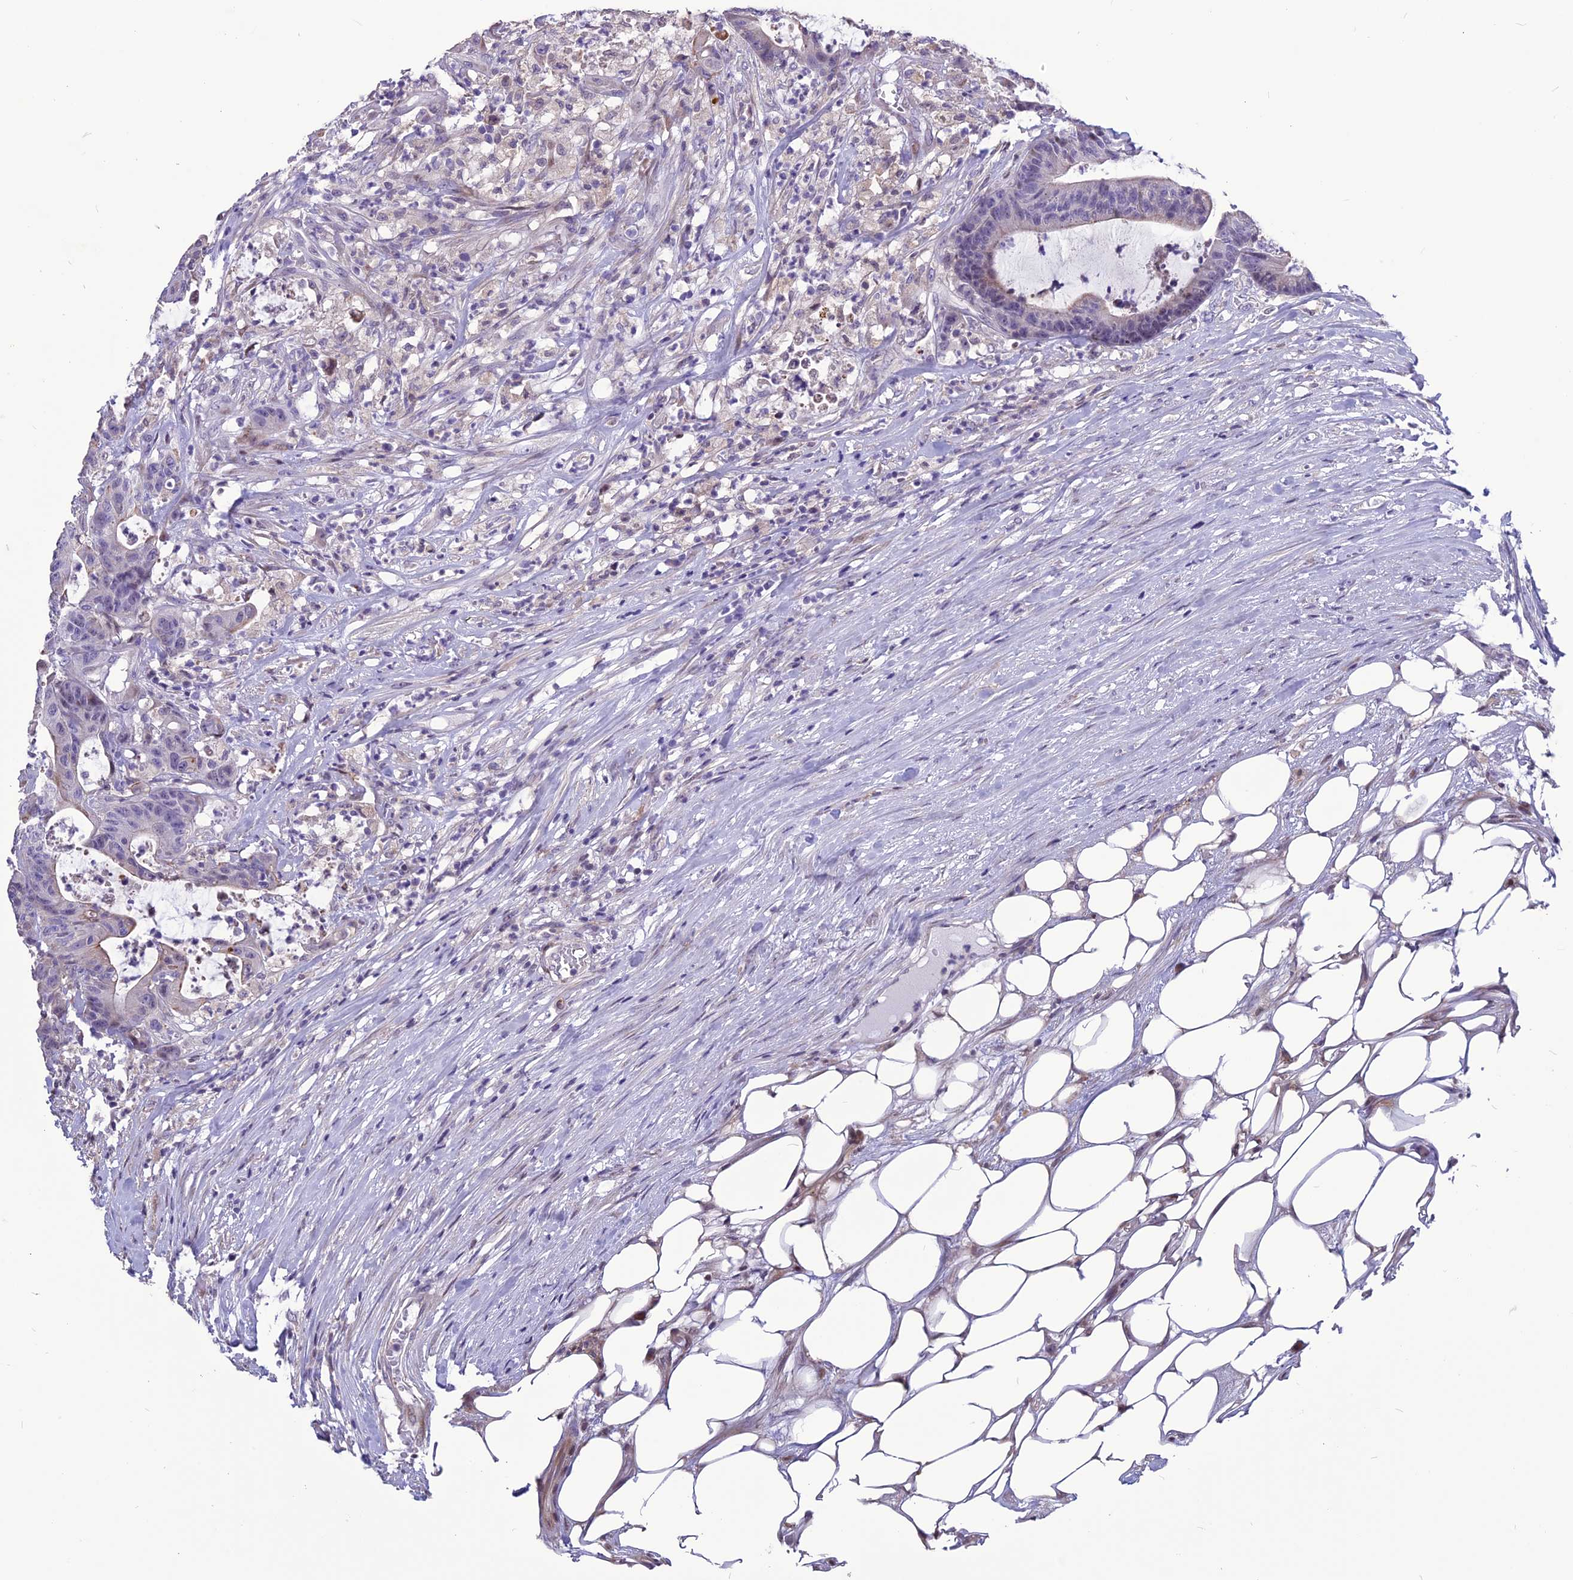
{"staining": {"intensity": "moderate", "quantity": "<25%", "location": "cytoplasmic/membranous"}, "tissue": "colorectal cancer", "cell_type": "Tumor cells", "image_type": "cancer", "snomed": [{"axis": "morphology", "description": "Adenocarcinoma, NOS"}, {"axis": "topography", "description": "Colon"}], "caption": "IHC image of adenocarcinoma (colorectal) stained for a protein (brown), which displays low levels of moderate cytoplasmic/membranous positivity in approximately <25% of tumor cells.", "gene": "SPG21", "patient": {"sex": "female", "age": 84}}